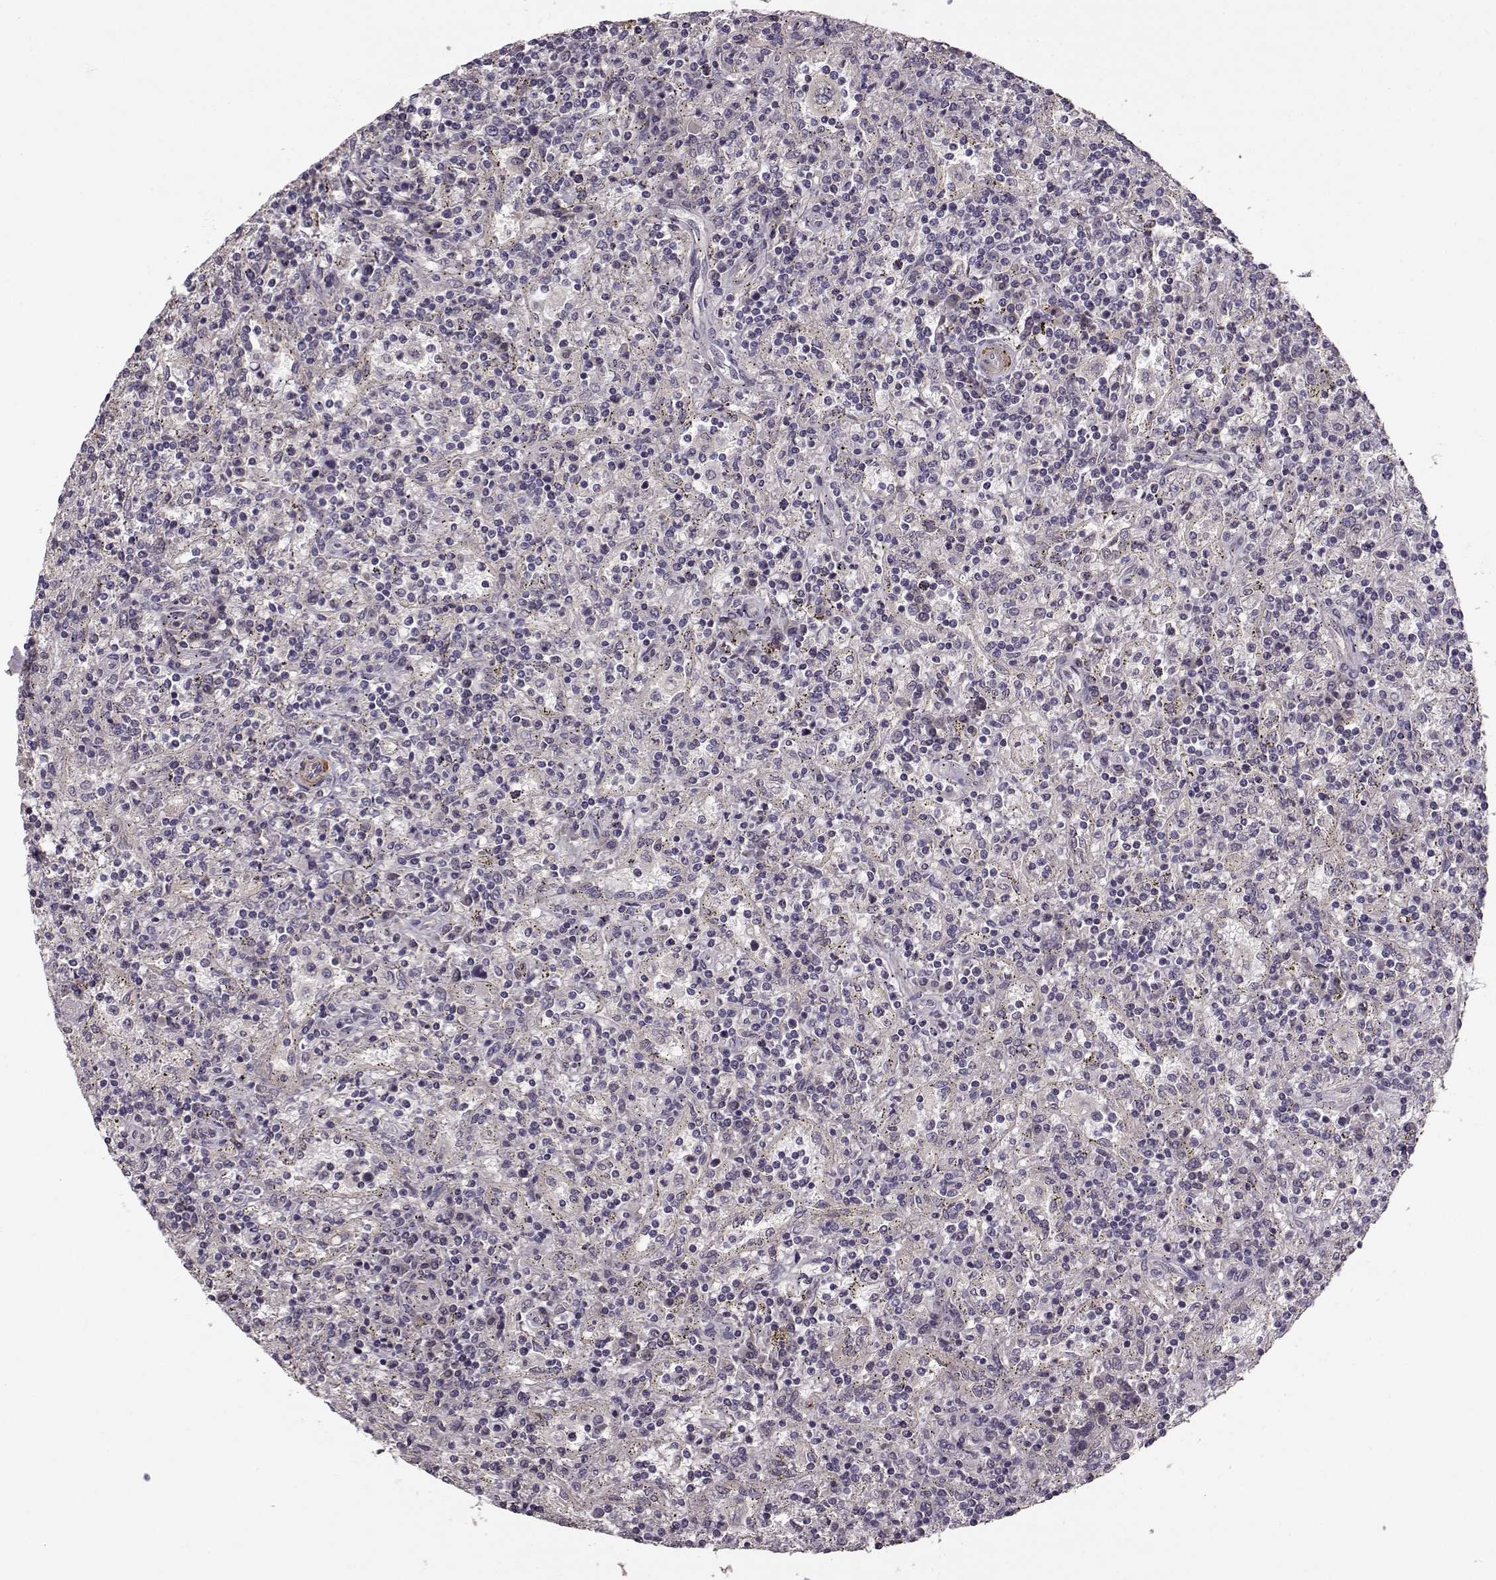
{"staining": {"intensity": "negative", "quantity": "none", "location": "none"}, "tissue": "lymphoma", "cell_type": "Tumor cells", "image_type": "cancer", "snomed": [{"axis": "morphology", "description": "Malignant lymphoma, non-Hodgkin's type, Low grade"}, {"axis": "topography", "description": "Spleen"}], "caption": "This micrograph is of malignant lymphoma, non-Hodgkin's type (low-grade) stained with IHC to label a protein in brown with the nuclei are counter-stained blue. There is no staining in tumor cells.", "gene": "MTR", "patient": {"sex": "male", "age": 62}}